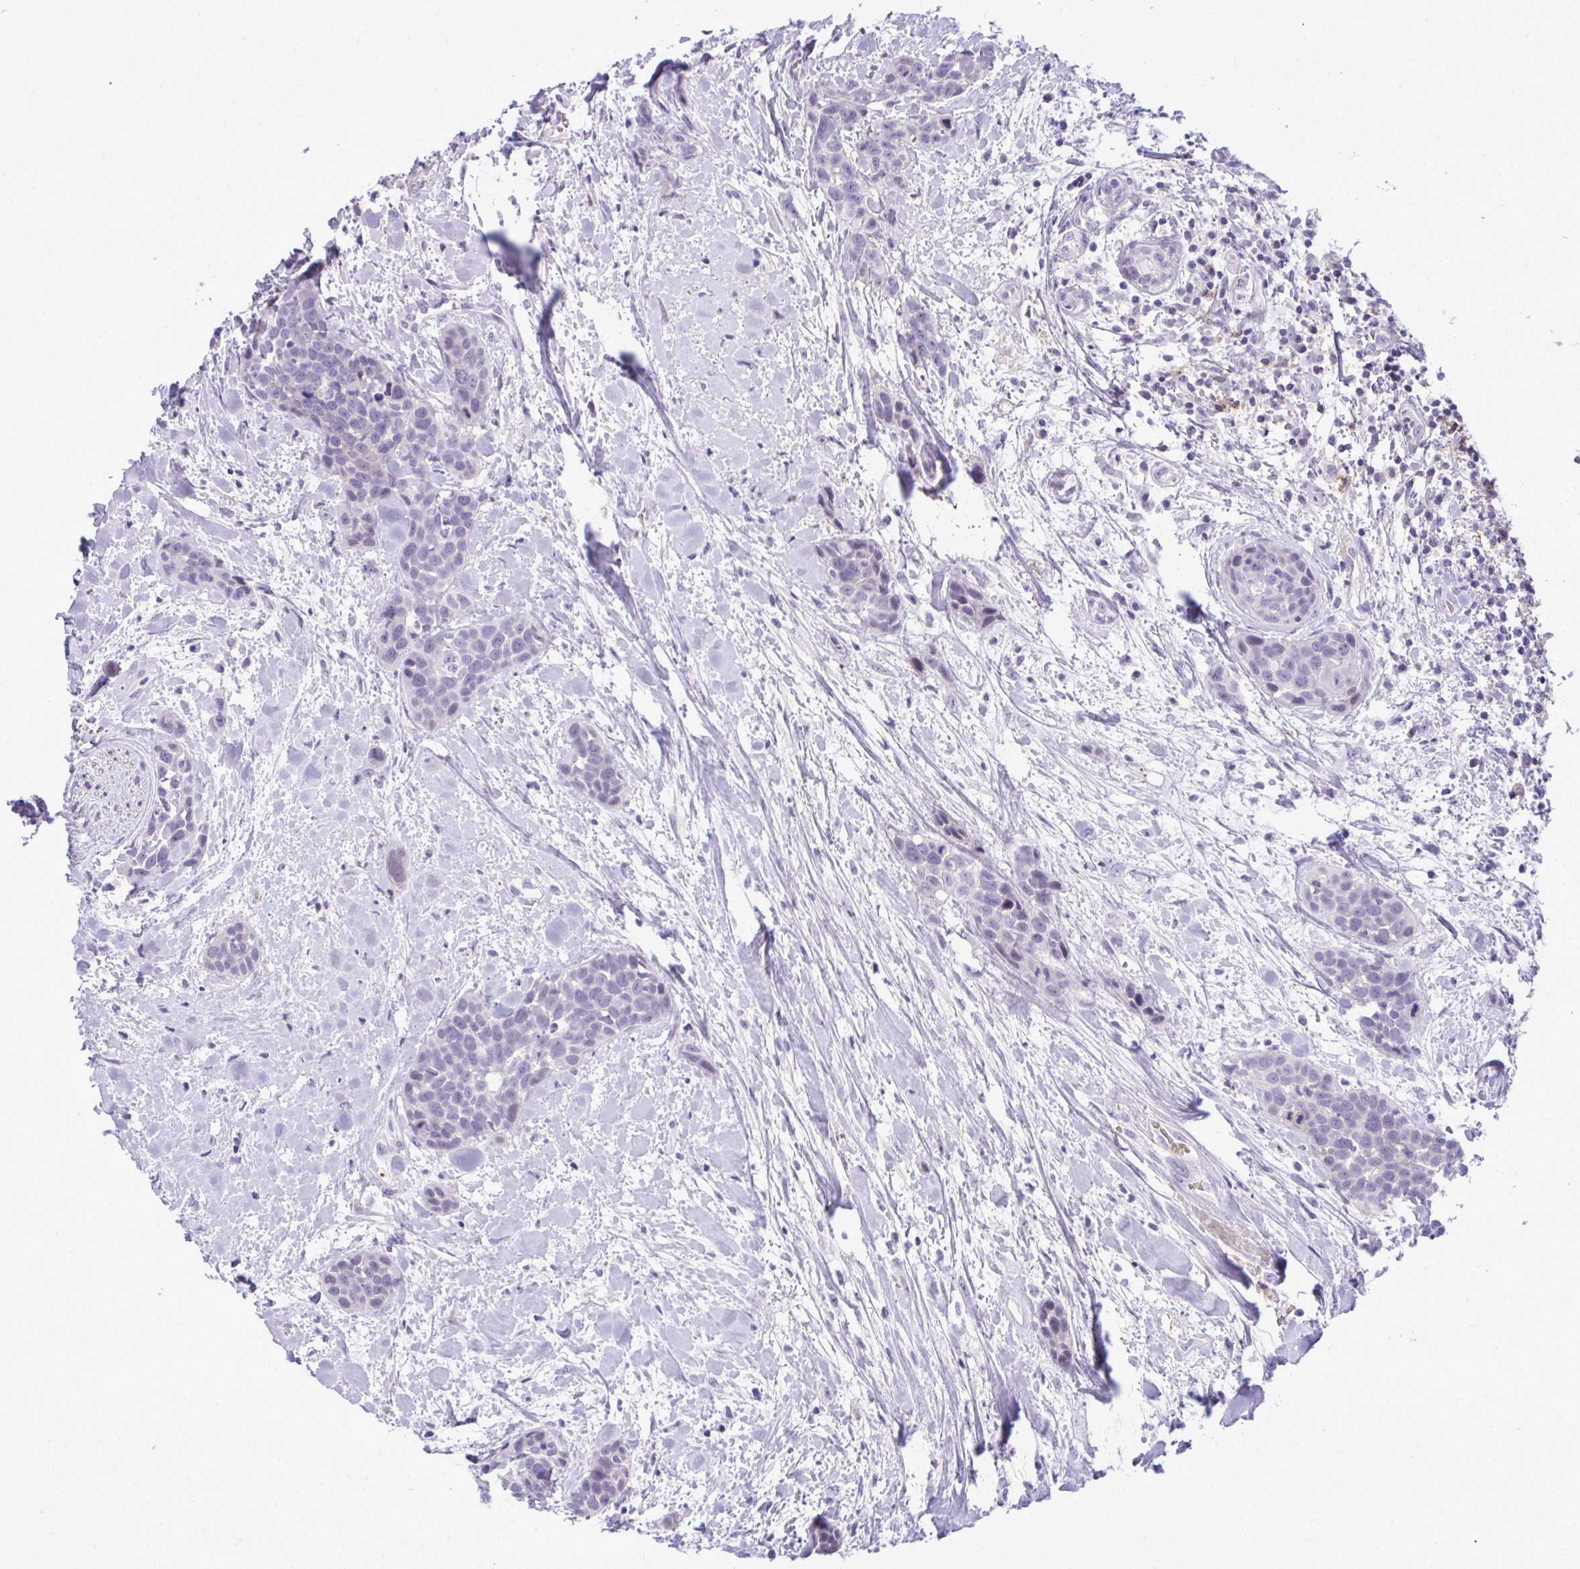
{"staining": {"intensity": "negative", "quantity": "none", "location": "none"}, "tissue": "head and neck cancer", "cell_type": "Tumor cells", "image_type": "cancer", "snomed": [{"axis": "morphology", "description": "Squamous cell carcinoma, NOS"}, {"axis": "topography", "description": "Head-Neck"}], "caption": "Human head and neck squamous cell carcinoma stained for a protein using IHC demonstrates no positivity in tumor cells.", "gene": "PITPNM3", "patient": {"sex": "female", "age": 50}}